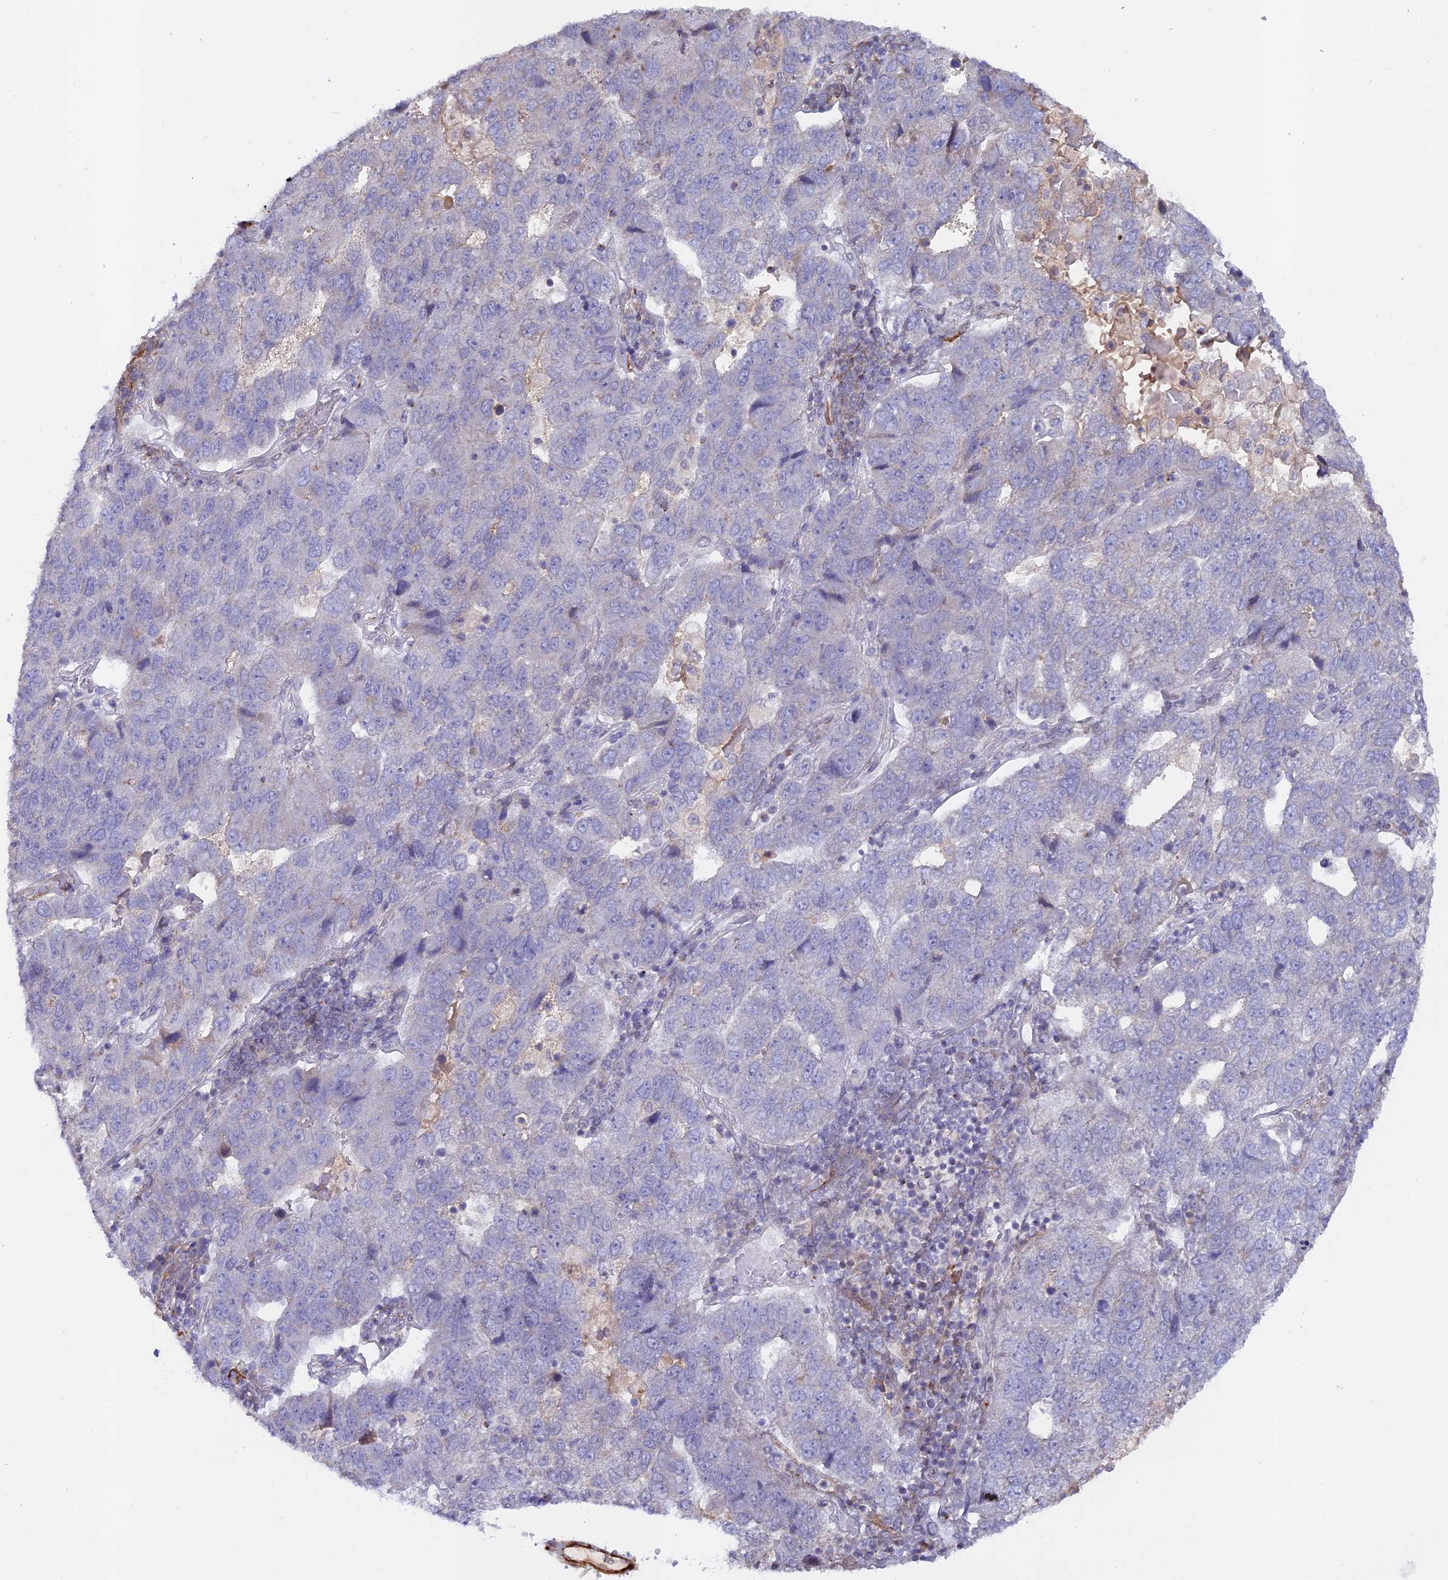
{"staining": {"intensity": "negative", "quantity": "none", "location": "none"}, "tissue": "pancreatic cancer", "cell_type": "Tumor cells", "image_type": "cancer", "snomed": [{"axis": "morphology", "description": "Adenocarcinoma, NOS"}, {"axis": "topography", "description": "Pancreas"}], "caption": "An immunohistochemistry photomicrograph of adenocarcinoma (pancreatic) is shown. There is no staining in tumor cells of adenocarcinoma (pancreatic).", "gene": "CCDC154", "patient": {"sex": "female", "age": 61}}